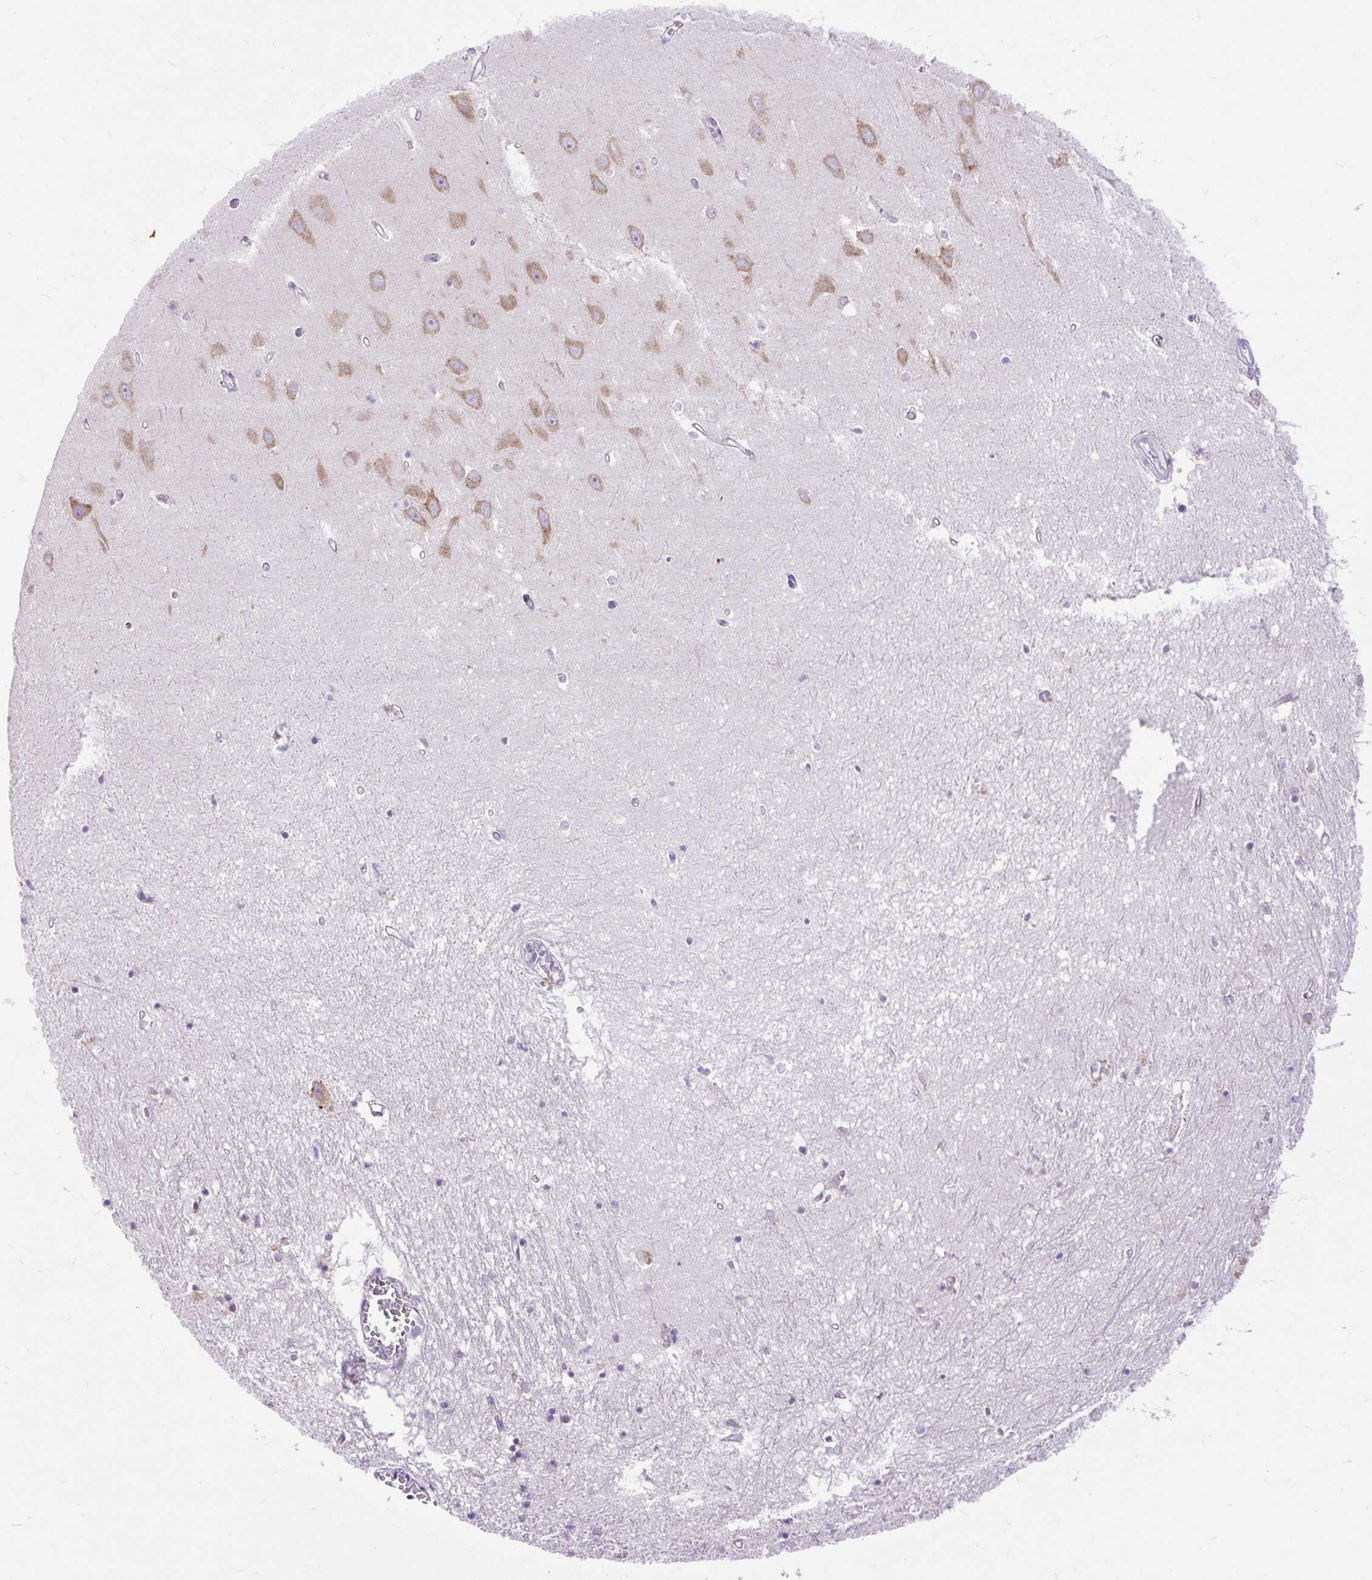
{"staining": {"intensity": "negative", "quantity": "none", "location": "none"}, "tissue": "hippocampus", "cell_type": "Glial cells", "image_type": "normal", "snomed": [{"axis": "morphology", "description": "Normal tissue, NOS"}, {"axis": "topography", "description": "Hippocampus"}], "caption": "Immunohistochemistry (IHC) histopathology image of benign hippocampus stained for a protein (brown), which shows no staining in glial cells.", "gene": "SYBU", "patient": {"sex": "female", "age": 64}}